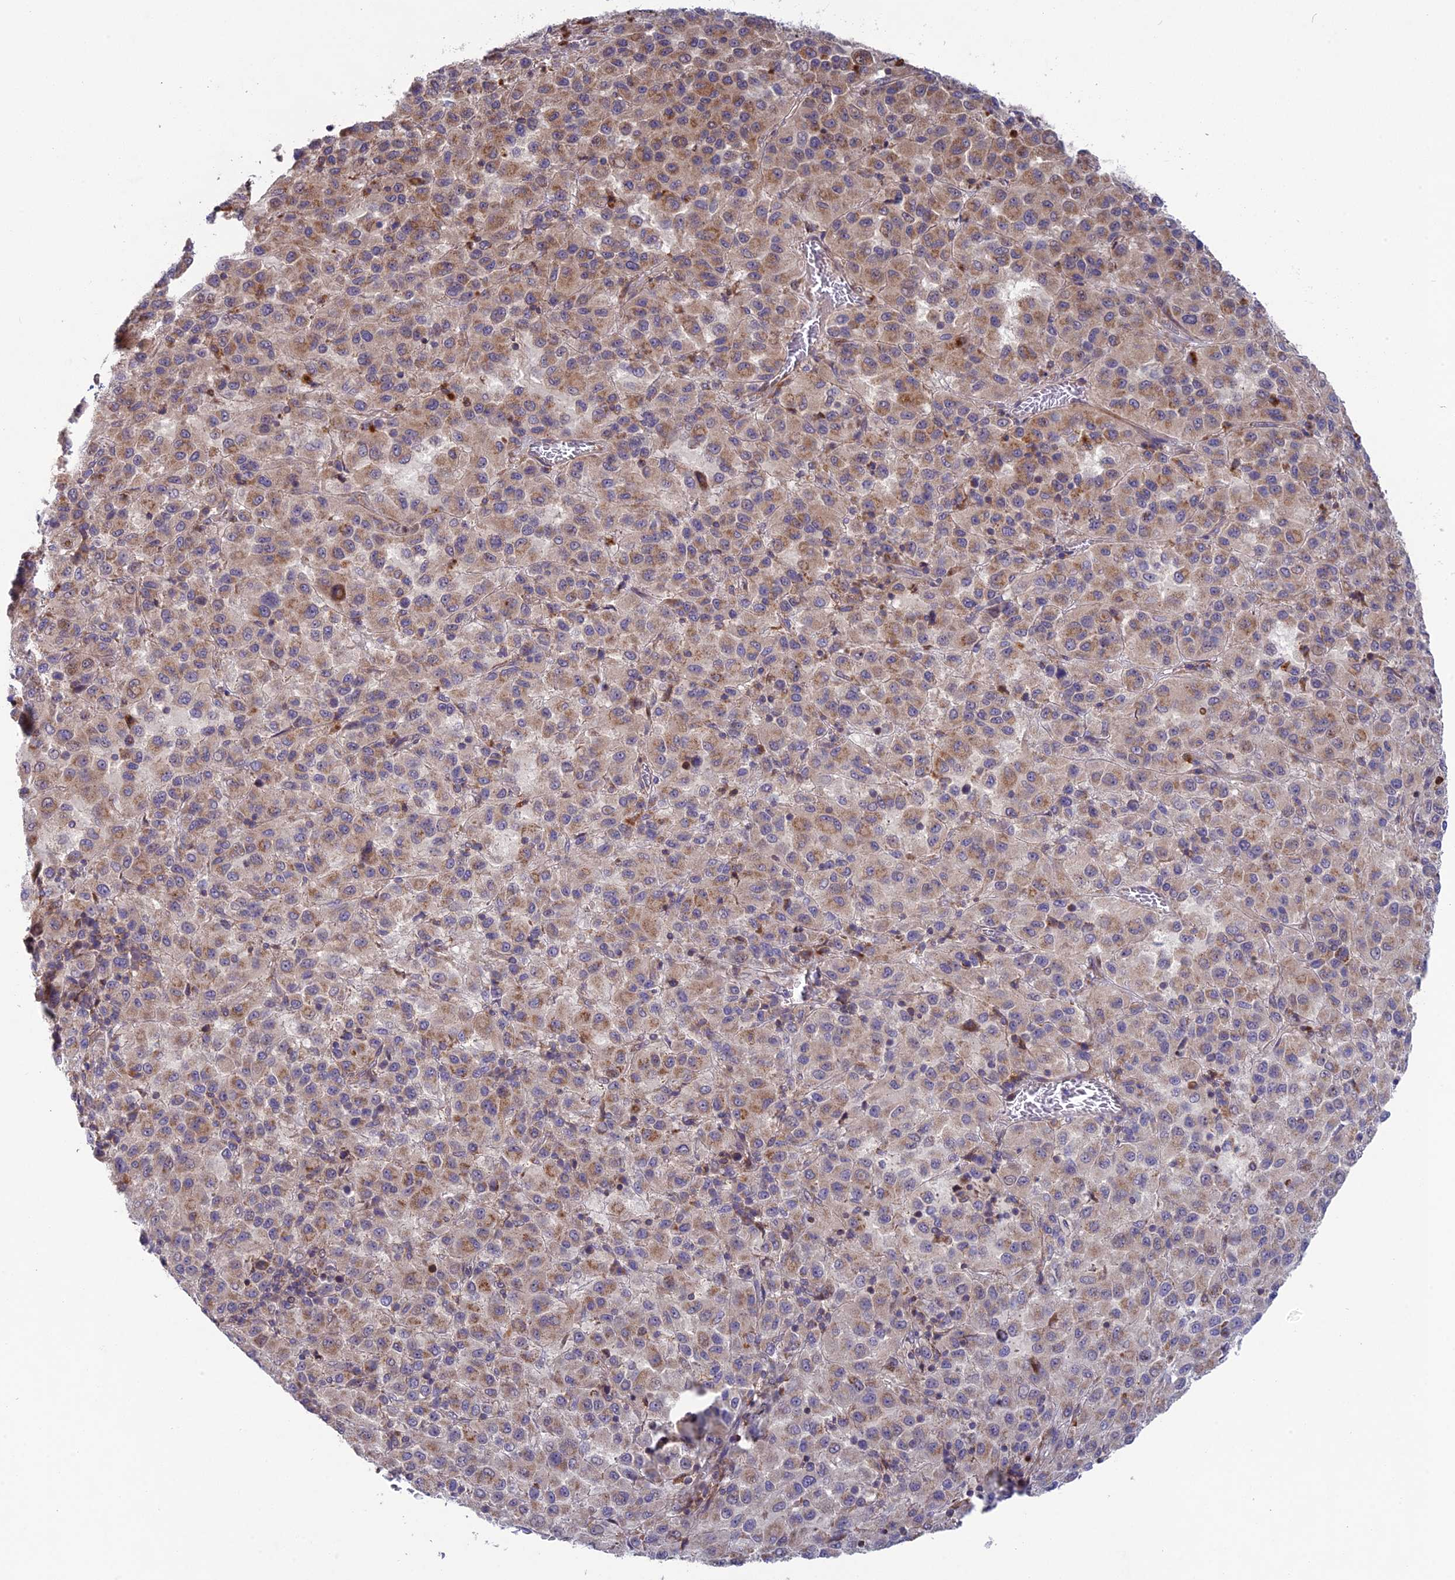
{"staining": {"intensity": "weak", "quantity": "25%-75%", "location": "cytoplasmic/membranous"}, "tissue": "melanoma", "cell_type": "Tumor cells", "image_type": "cancer", "snomed": [{"axis": "morphology", "description": "Malignant melanoma, Metastatic site"}, {"axis": "topography", "description": "Lung"}], "caption": "A histopathology image showing weak cytoplasmic/membranous staining in about 25%-75% of tumor cells in melanoma, as visualized by brown immunohistochemical staining.", "gene": "BLTP2", "patient": {"sex": "male", "age": 64}}